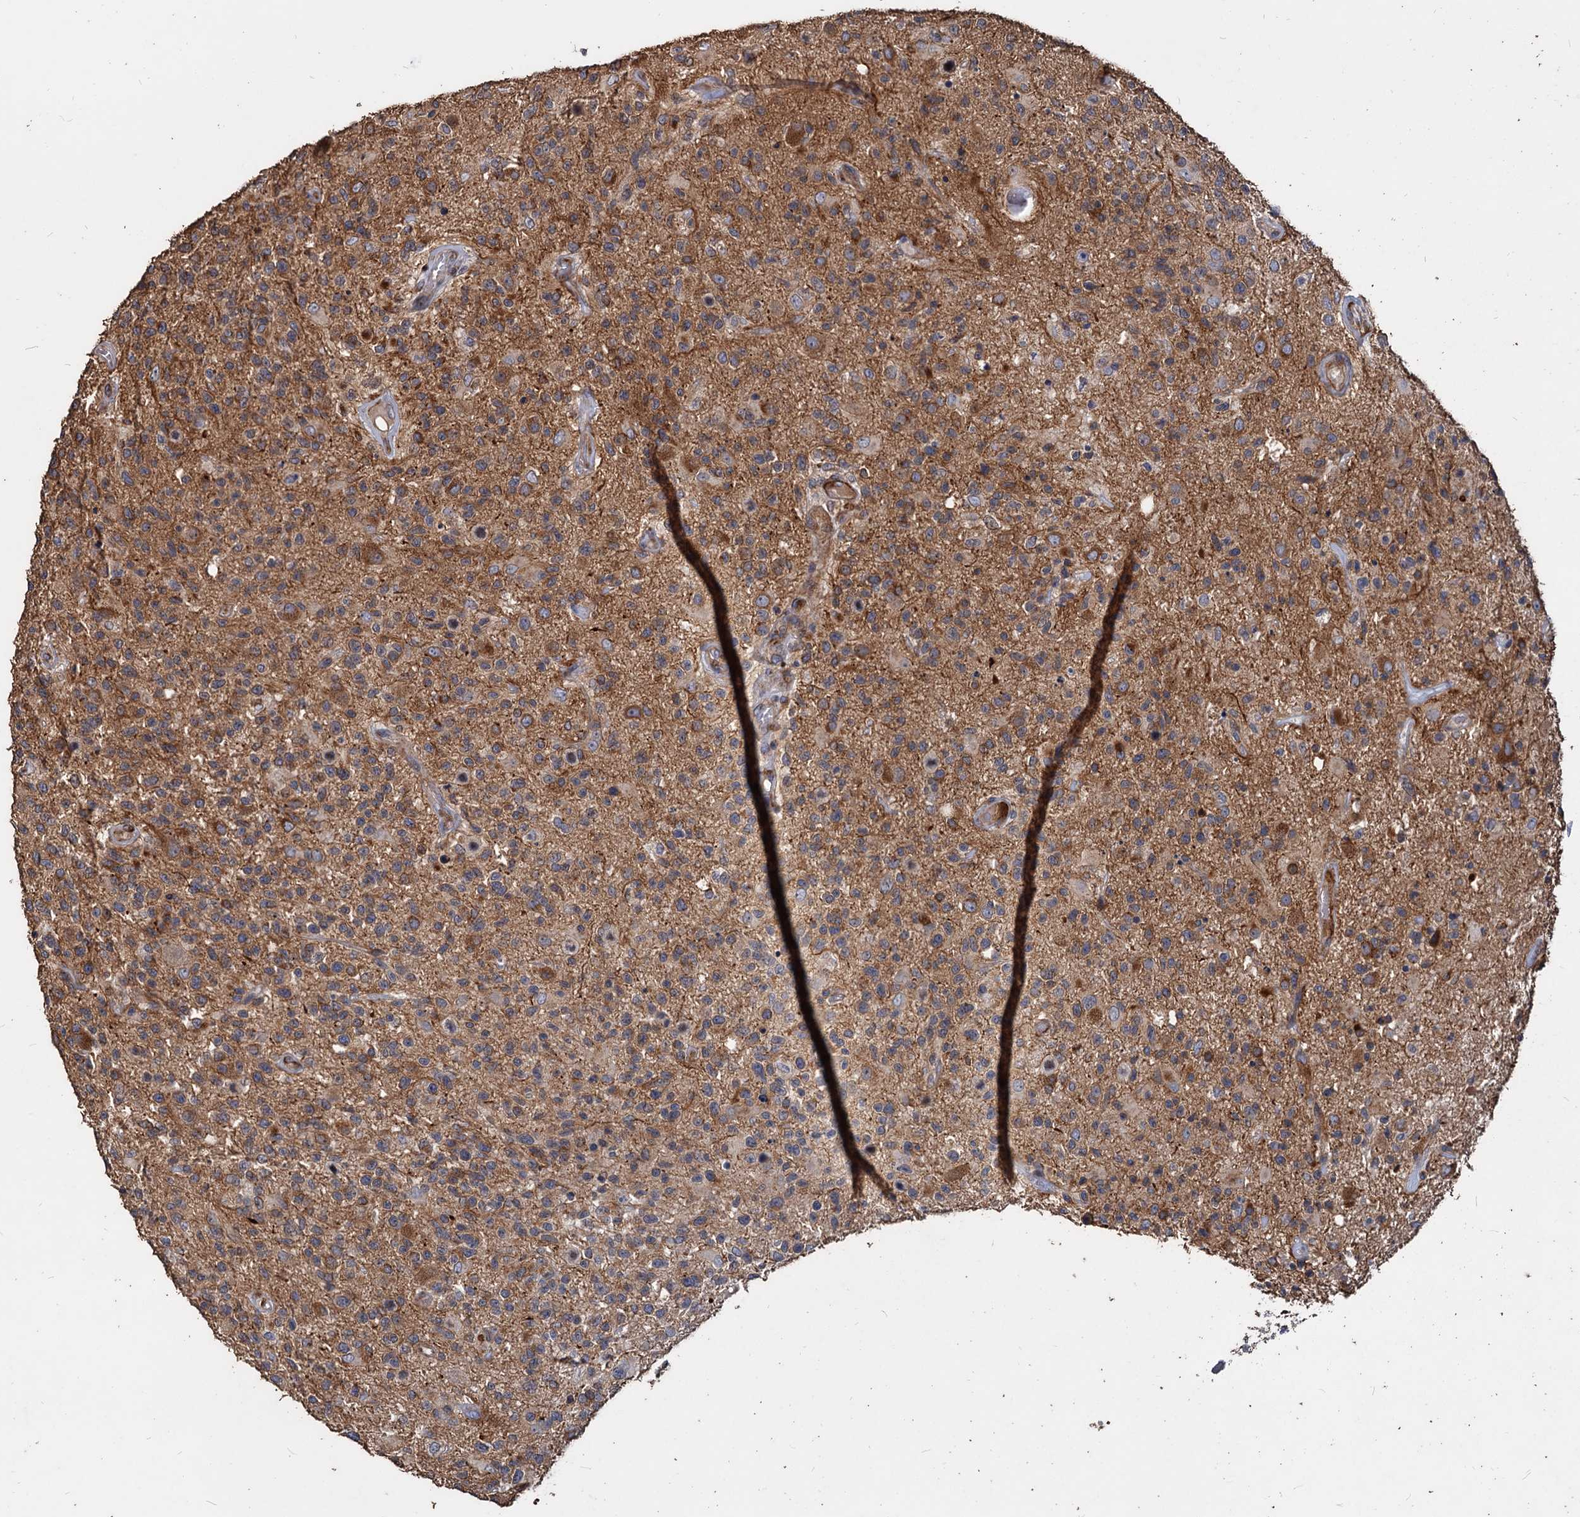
{"staining": {"intensity": "moderate", "quantity": ">75%", "location": "cytoplasmic/membranous"}, "tissue": "glioma", "cell_type": "Tumor cells", "image_type": "cancer", "snomed": [{"axis": "morphology", "description": "Glioma, malignant, High grade"}, {"axis": "morphology", "description": "Glioblastoma, NOS"}, {"axis": "topography", "description": "Brain"}], "caption": "Protein staining of glioma tissue demonstrates moderate cytoplasmic/membranous staining in approximately >75% of tumor cells.", "gene": "DEPDC4", "patient": {"sex": "male", "age": 60}}